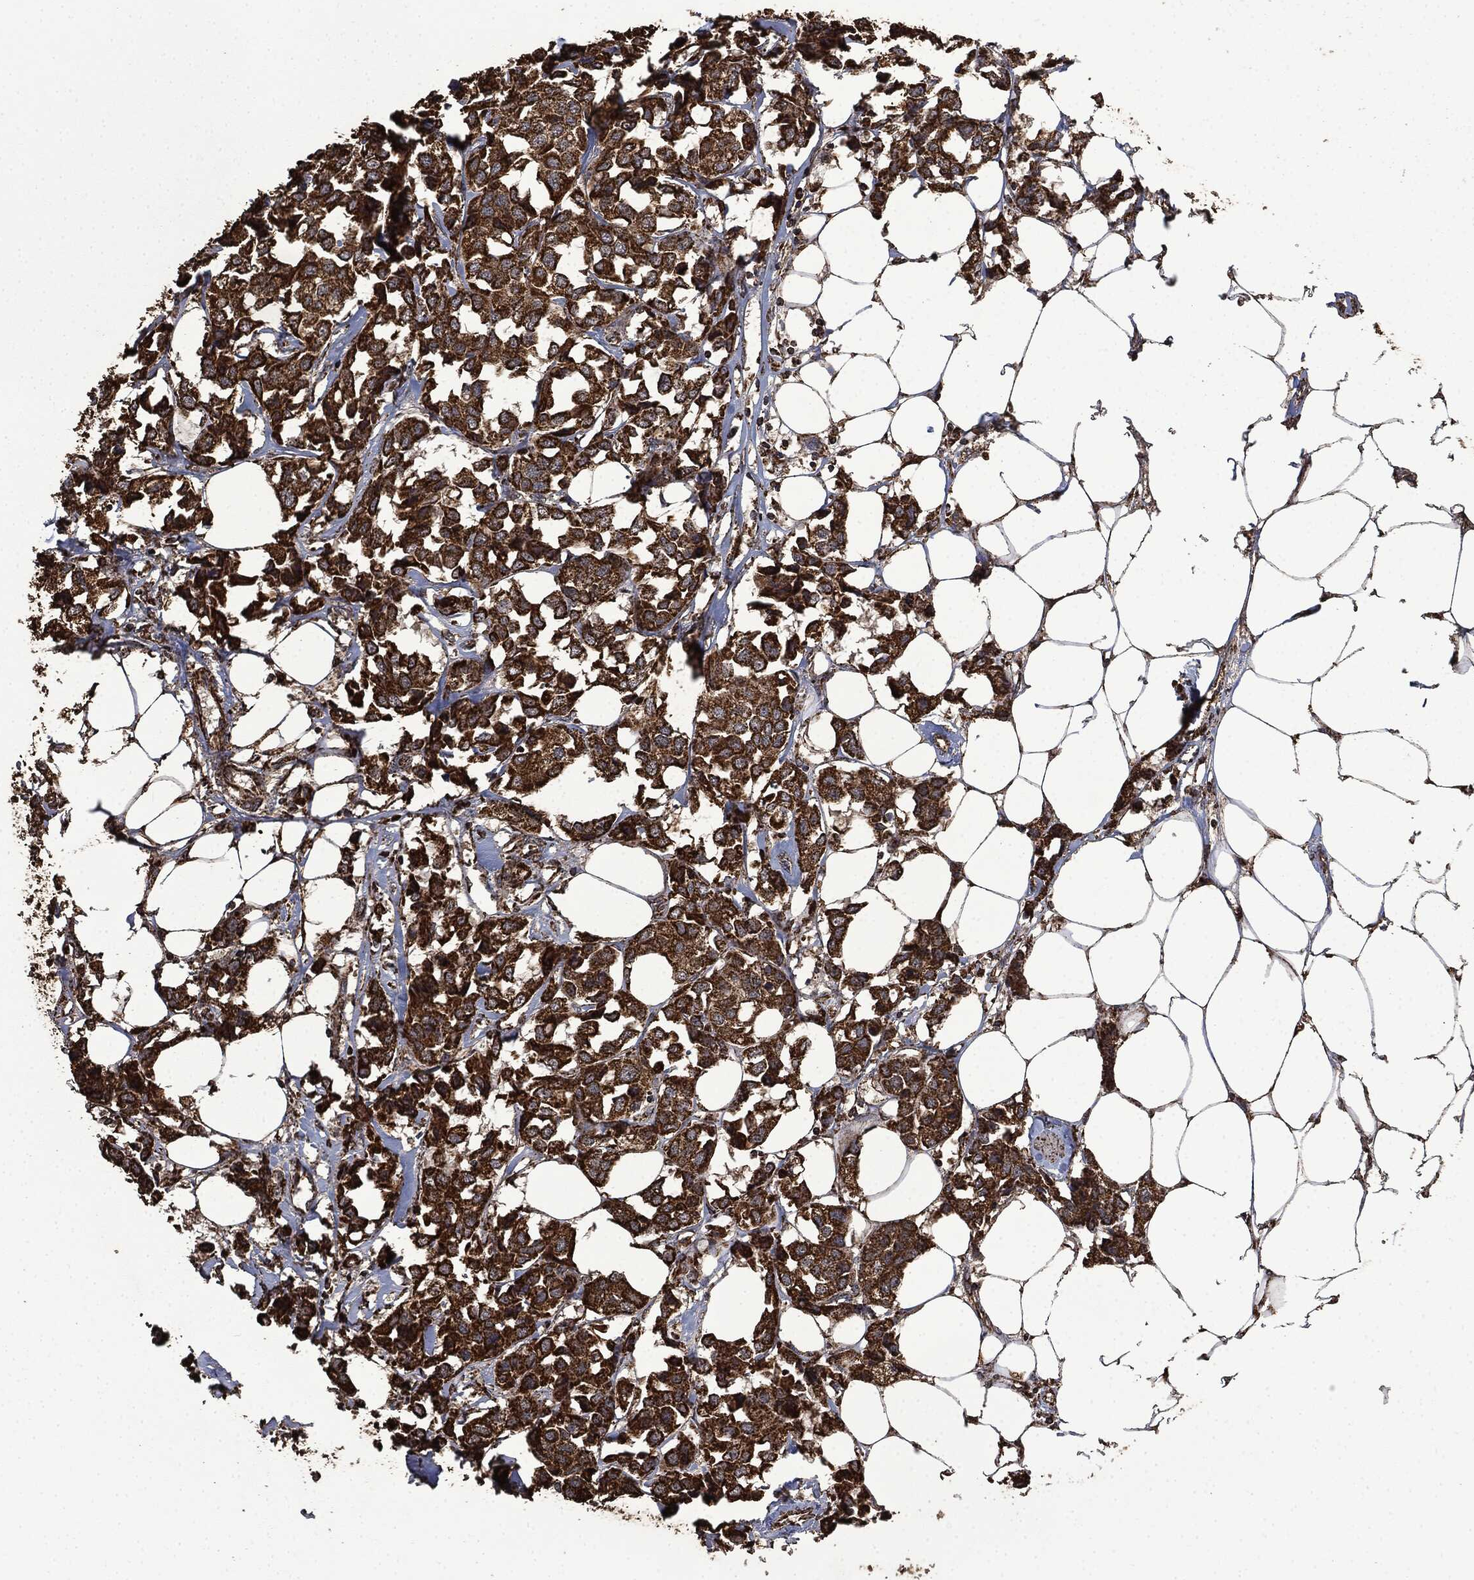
{"staining": {"intensity": "strong", "quantity": "25%-75%", "location": "cytoplasmic/membranous"}, "tissue": "breast cancer", "cell_type": "Tumor cells", "image_type": "cancer", "snomed": [{"axis": "morphology", "description": "Duct carcinoma"}, {"axis": "topography", "description": "Breast"}], "caption": "About 25%-75% of tumor cells in human breast infiltrating ductal carcinoma show strong cytoplasmic/membranous protein staining as visualized by brown immunohistochemical staining.", "gene": "LIG3", "patient": {"sex": "female", "age": 80}}